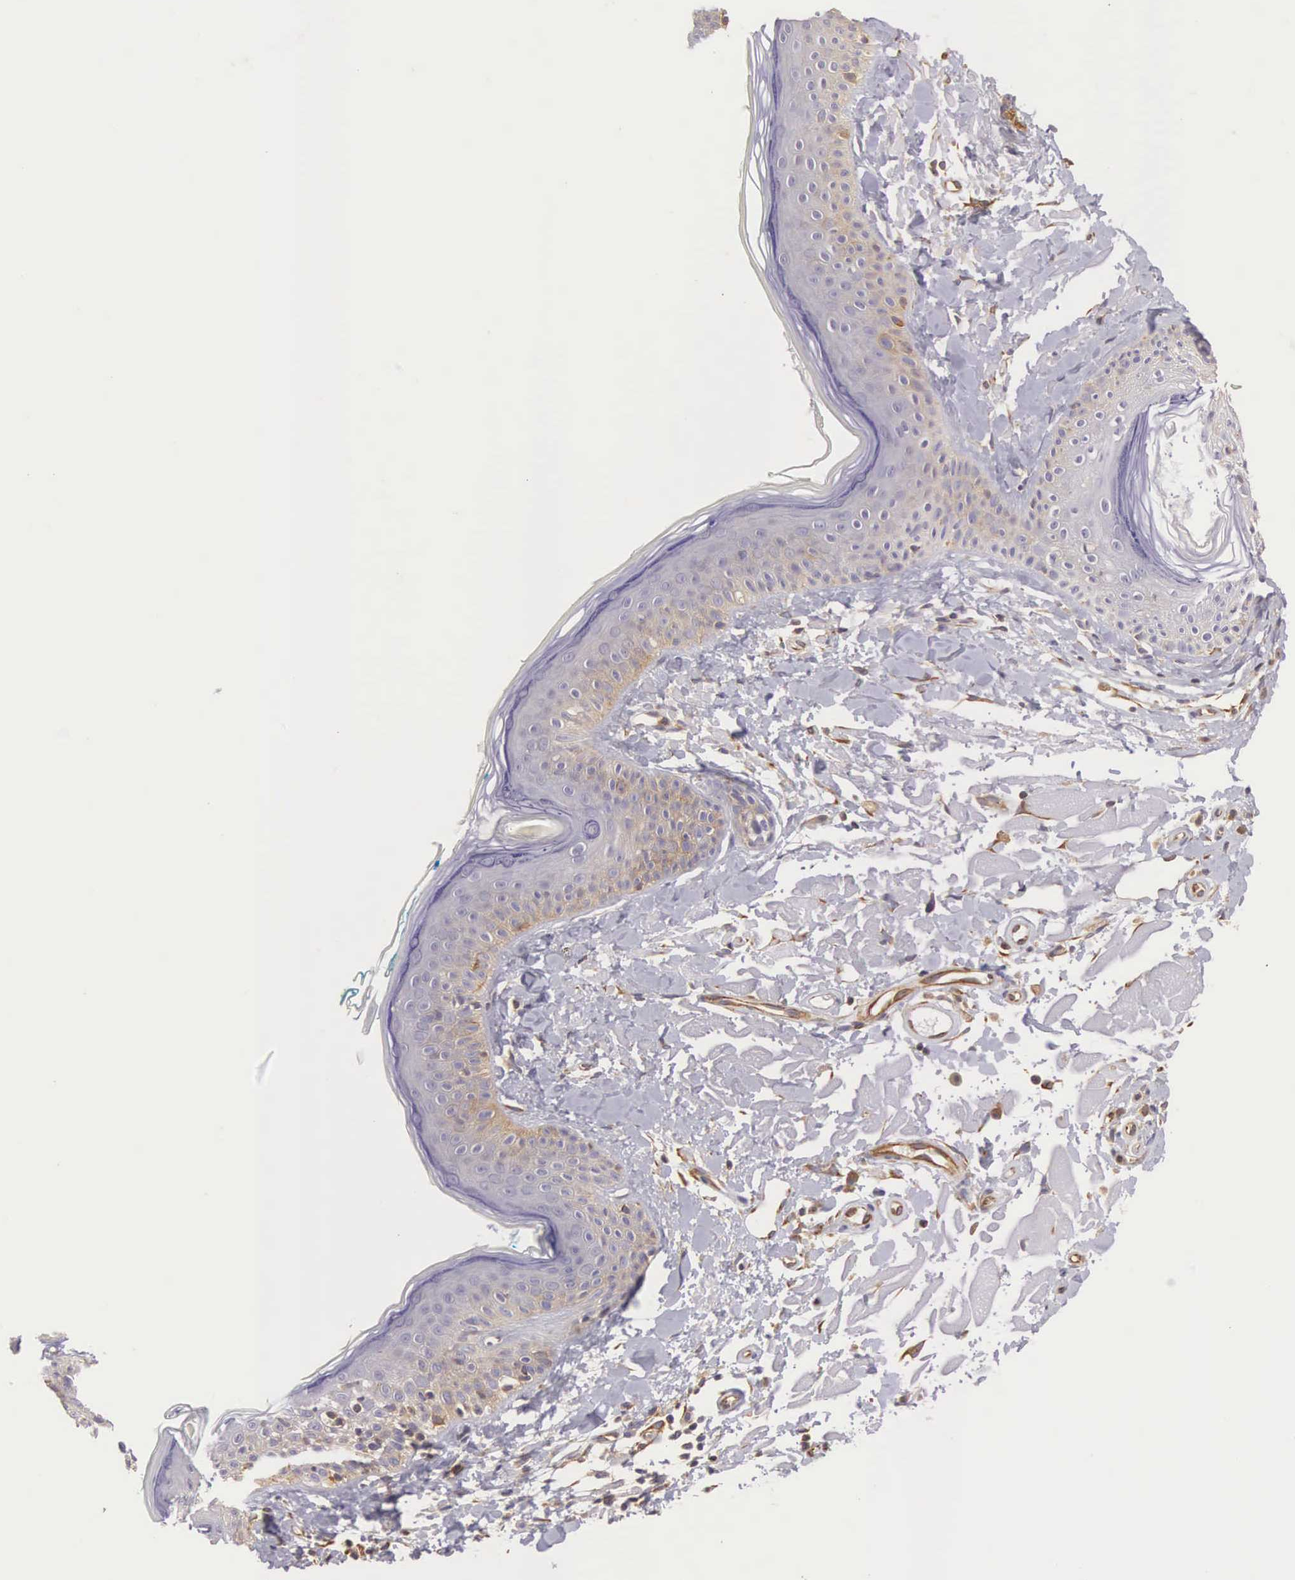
{"staining": {"intensity": "weak", "quantity": ">75%", "location": "cytoplasmic/membranous"}, "tissue": "skin", "cell_type": "Fibroblasts", "image_type": "normal", "snomed": [{"axis": "morphology", "description": "Normal tissue, NOS"}, {"axis": "topography", "description": "Skin"}], "caption": "Fibroblasts display weak cytoplasmic/membranous staining in about >75% of cells in unremarkable skin. The staining was performed using DAB, with brown indicating positive protein expression. Nuclei are stained blue with hematoxylin.", "gene": "OSBPL3", "patient": {"sex": "male", "age": 86}}